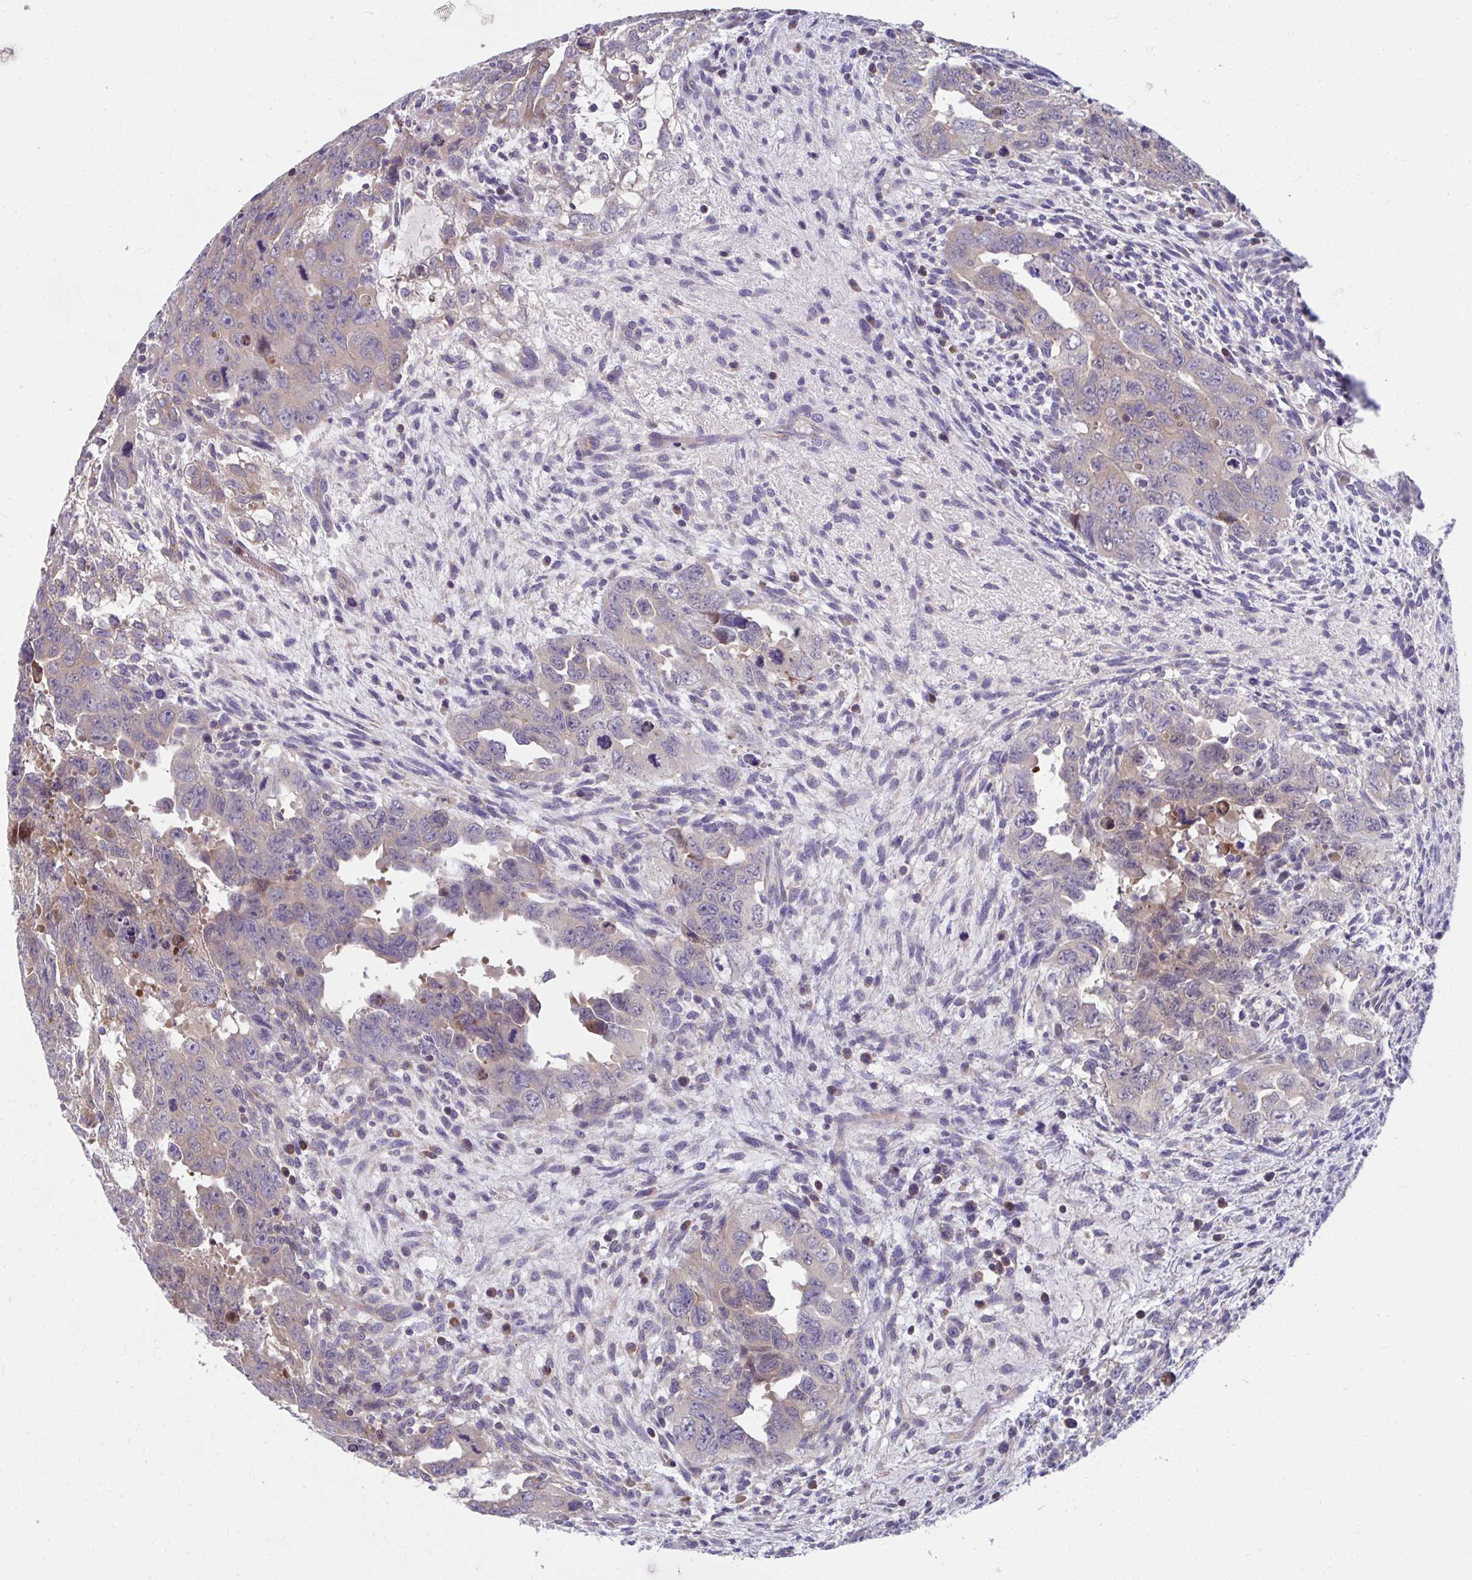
{"staining": {"intensity": "weak", "quantity": "25%-75%", "location": "cytoplasmic/membranous"}, "tissue": "testis cancer", "cell_type": "Tumor cells", "image_type": "cancer", "snomed": [{"axis": "morphology", "description": "Carcinoma, Embryonal, NOS"}, {"axis": "topography", "description": "Testis"}], "caption": "The histopathology image exhibits staining of testis embryonal carcinoma, revealing weak cytoplasmic/membranous protein staining (brown color) within tumor cells. (Brightfield microscopy of DAB IHC at high magnification).", "gene": "PCDHB7", "patient": {"sex": "male", "age": 24}}